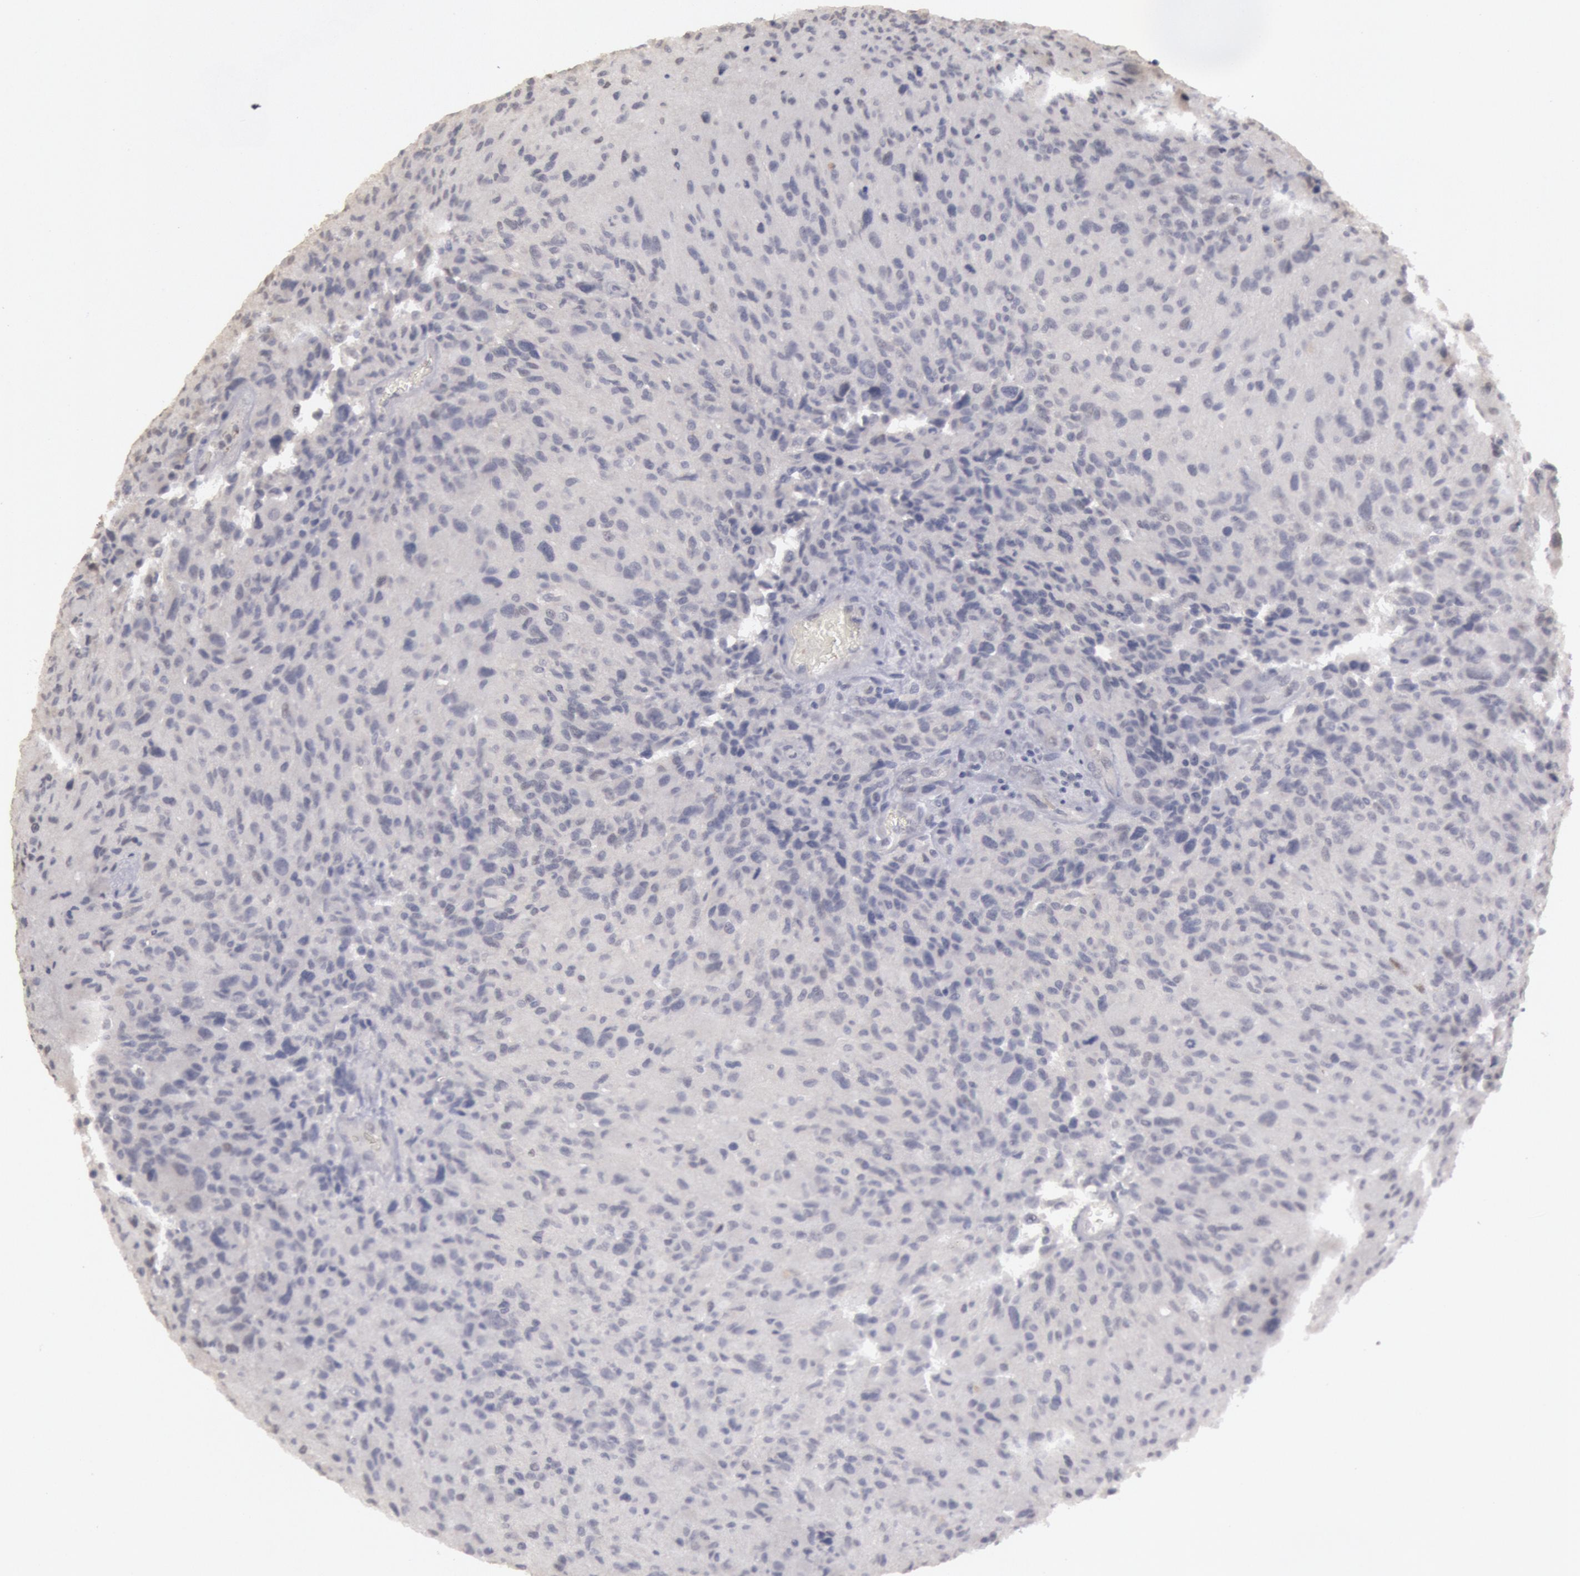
{"staining": {"intensity": "negative", "quantity": "none", "location": "none"}, "tissue": "glioma", "cell_type": "Tumor cells", "image_type": "cancer", "snomed": [{"axis": "morphology", "description": "Glioma, malignant, High grade"}, {"axis": "topography", "description": "Brain"}], "caption": "The IHC image has no significant positivity in tumor cells of high-grade glioma (malignant) tissue.", "gene": "RIMBP3C", "patient": {"sex": "male", "age": 69}}